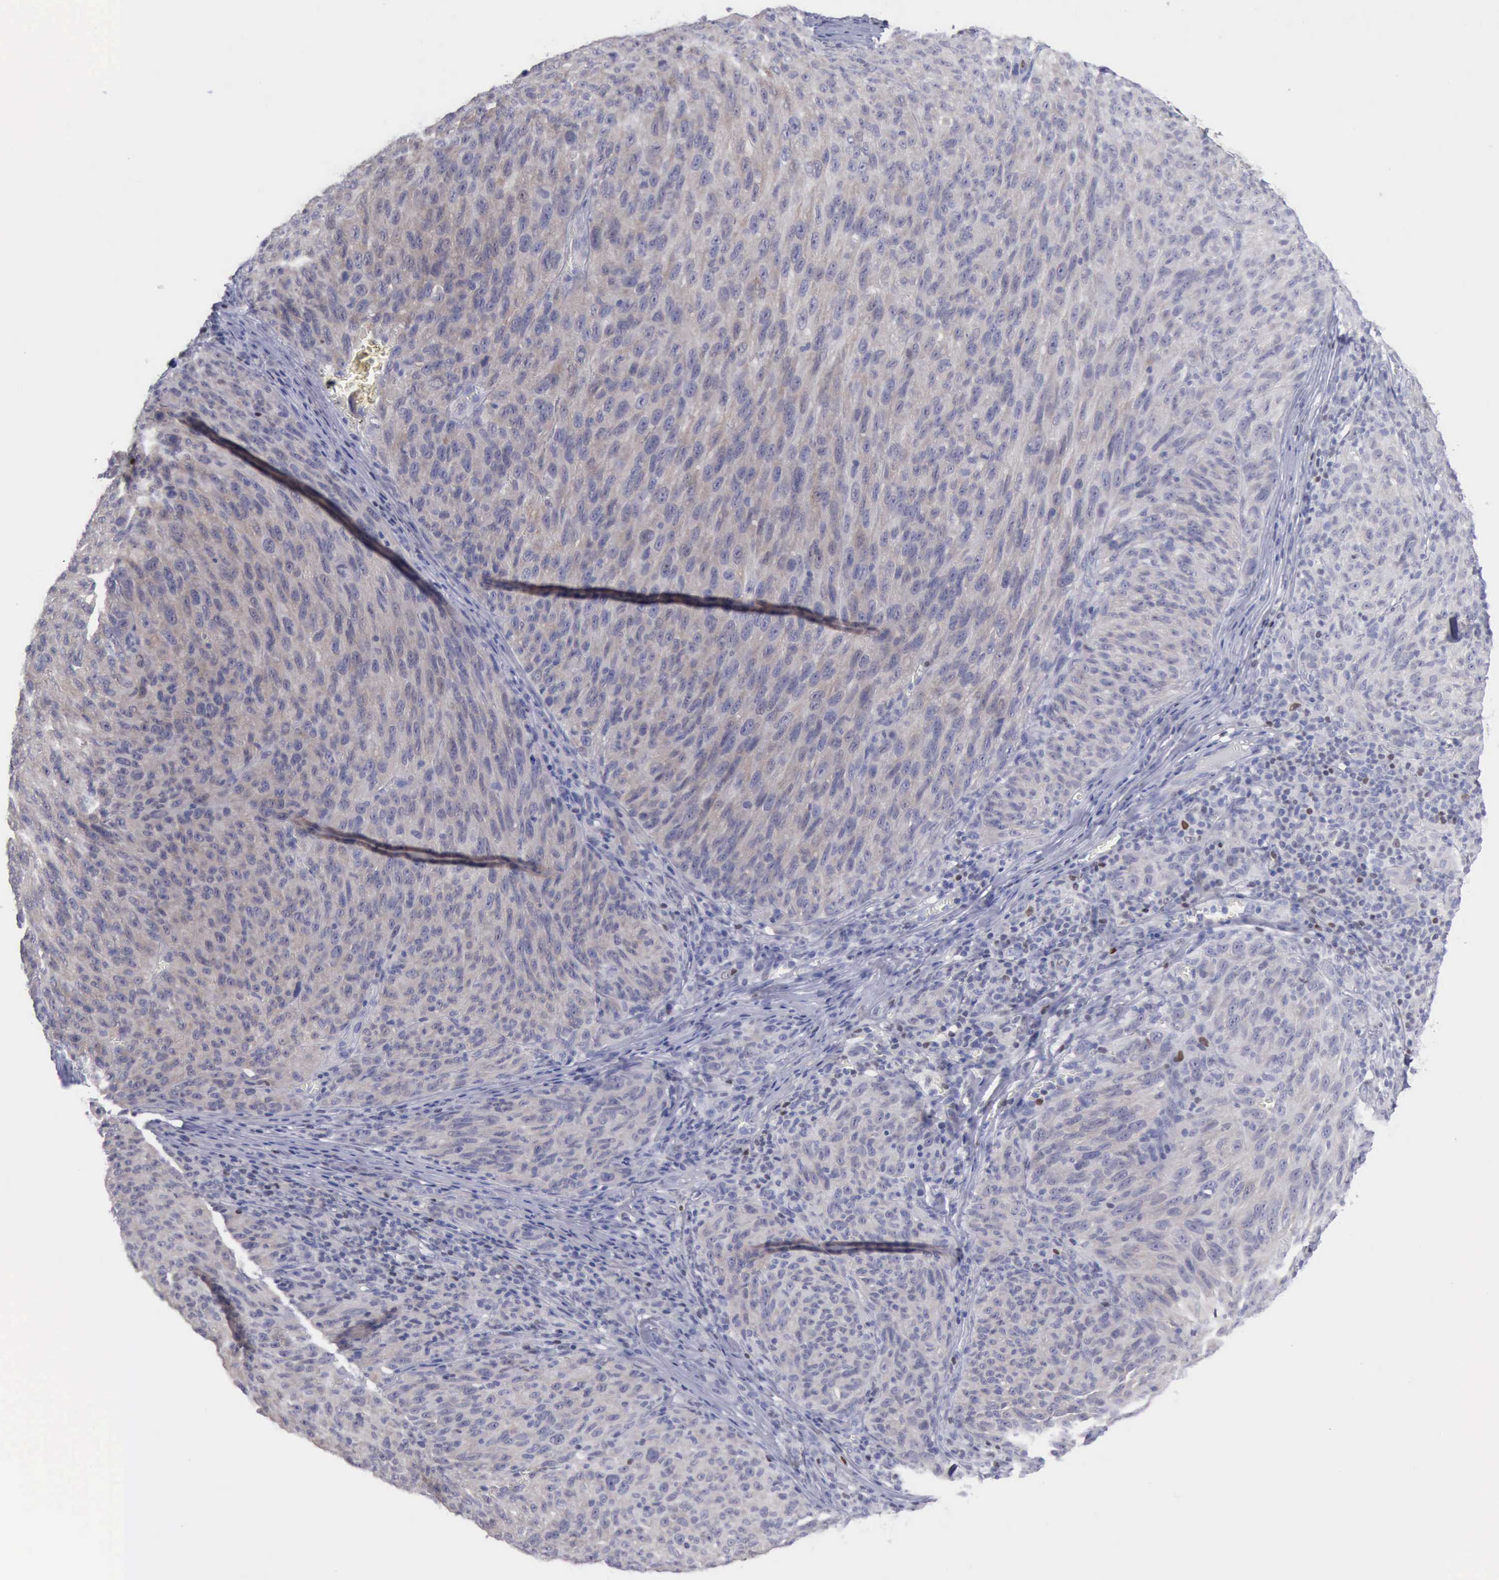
{"staining": {"intensity": "negative", "quantity": "none", "location": "none"}, "tissue": "melanoma", "cell_type": "Tumor cells", "image_type": "cancer", "snomed": [{"axis": "morphology", "description": "Malignant melanoma, NOS"}, {"axis": "topography", "description": "Skin"}], "caption": "This is an immunohistochemistry (IHC) image of human malignant melanoma. There is no expression in tumor cells.", "gene": "SATB2", "patient": {"sex": "male", "age": 76}}